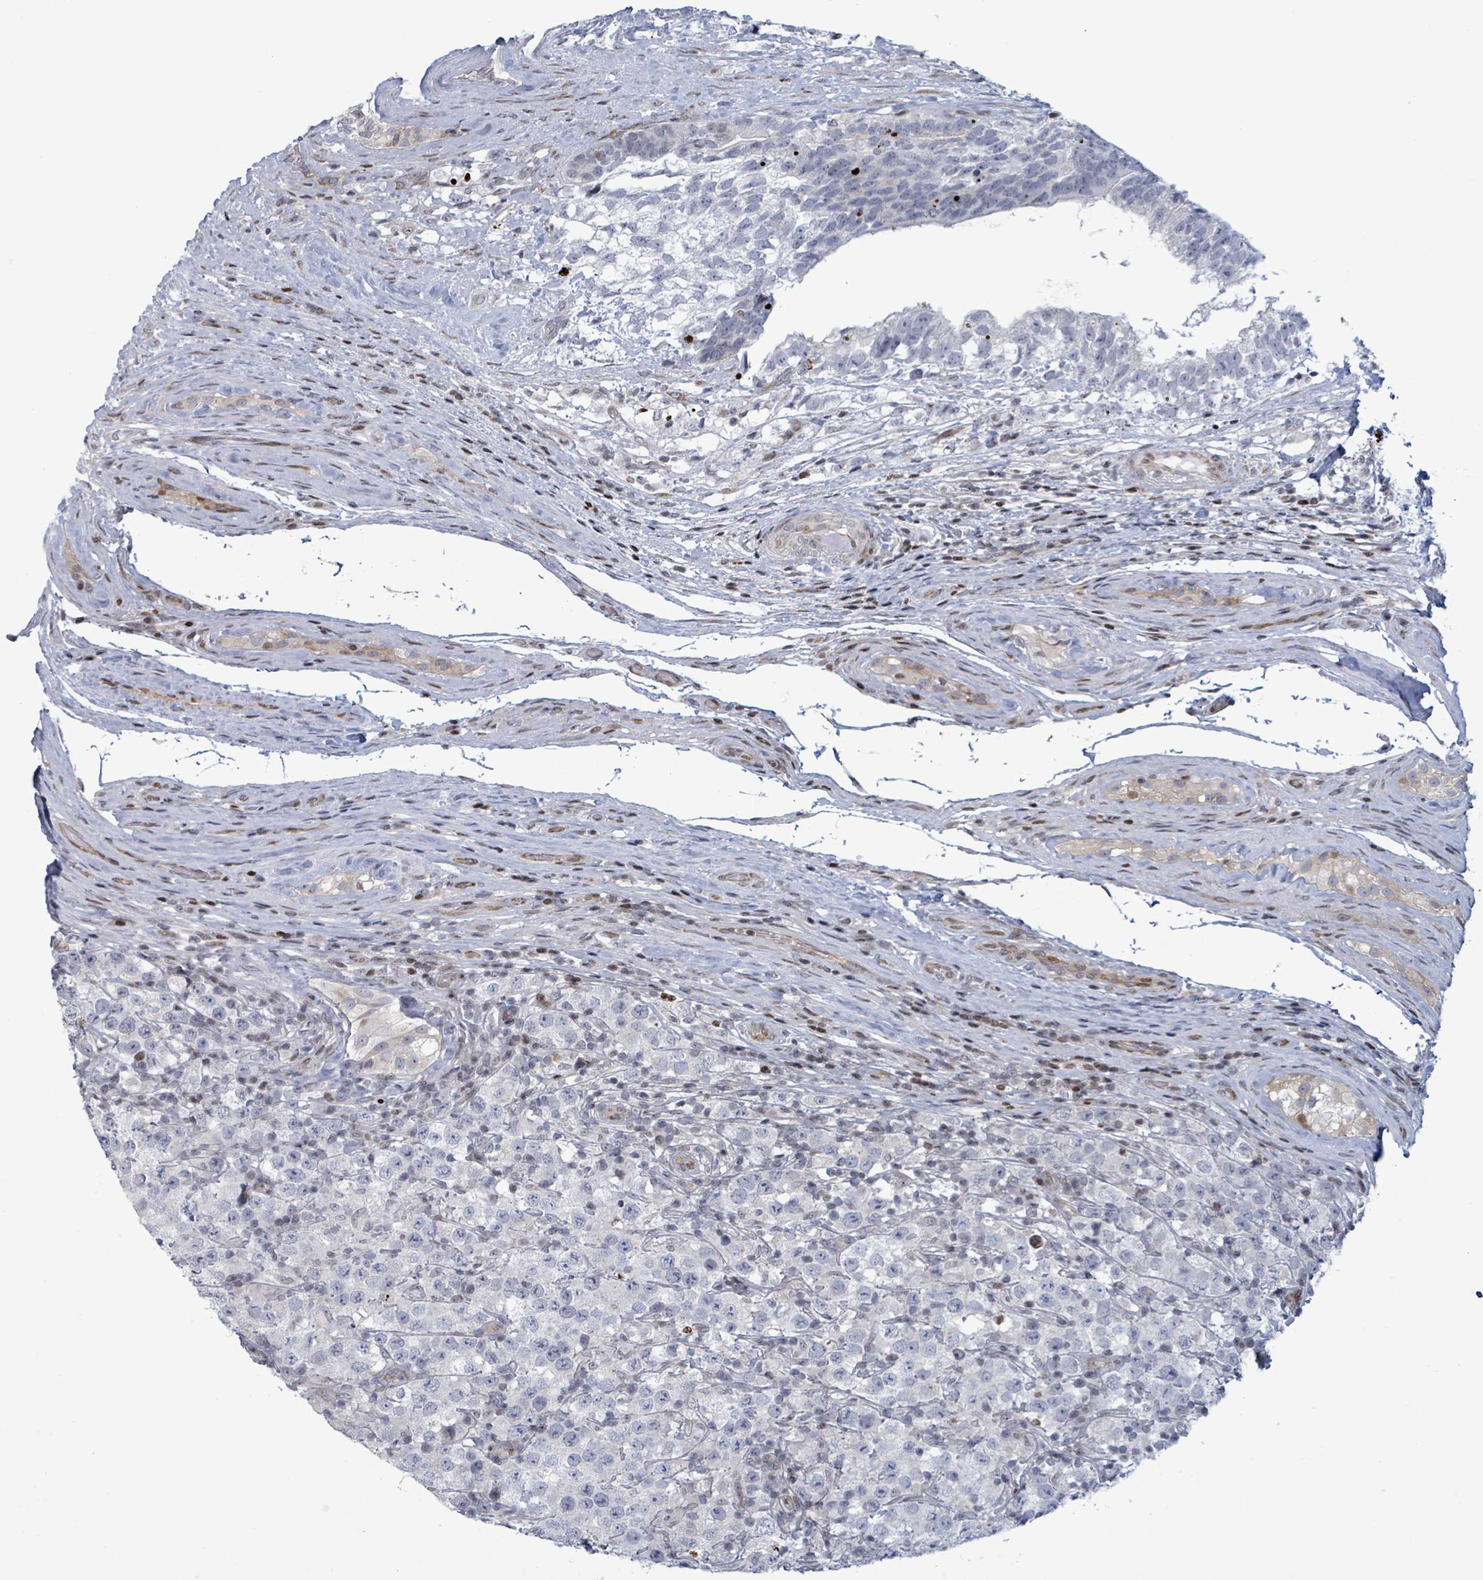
{"staining": {"intensity": "negative", "quantity": "none", "location": "none"}, "tissue": "testis cancer", "cell_type": "Tumor cells", "image_type": "cancer", "snomed": [{"axis": "morphology", "description": "Seminoma, NOS"}, {"axis": "morphology", "description": "Carcinoma, Embryonal, NOS"}, {"axis": "topography", "description": "Testis"}], "caption": "Tumor cells show no significant positivity in testis embryonal carcinoma.", "gene": "FNDC4", "patient": {"sex": "male", "age": 41}}